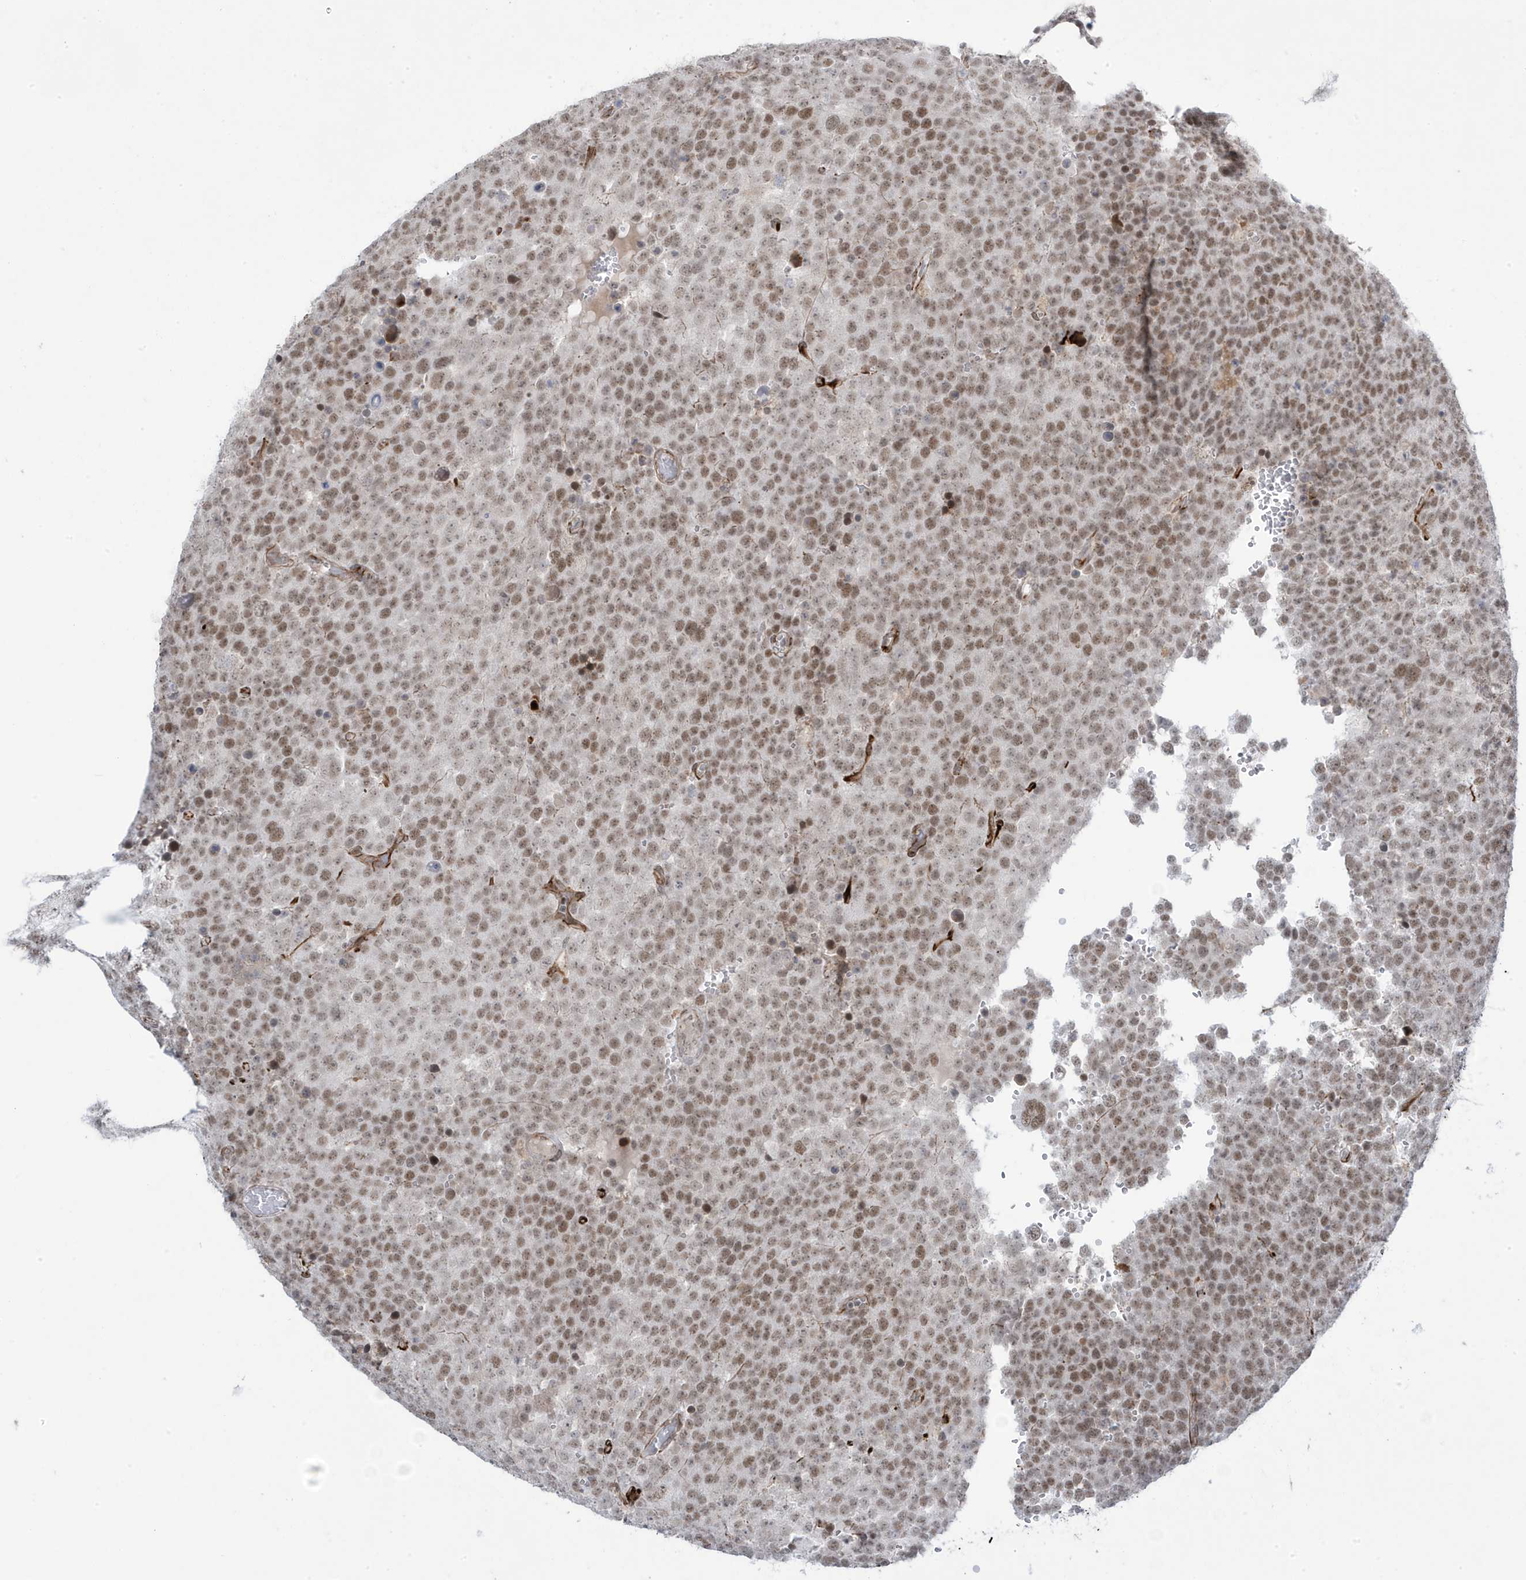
{"staining": {"intensity": "moderate", "quantity": ">75%", "location": "nuclear"}, "tissue": "testis cancer", "cell_type": "Tumor cells", "image_type": "cancer", "snomed": [{"axis": "morphology", "description": "Seminoma, NOS"}, {"axis": "topography", "description": "Testis"}], "caption": "This image reveals testis seminoma stained with IHC to label a protein in brown. The nuclear of tumor cells show moderate positivity for the protein. Nuclei are counter-stained blue.", "gene": "ADAMTSL3", "patient": {"sex": "male", "age": 71}}